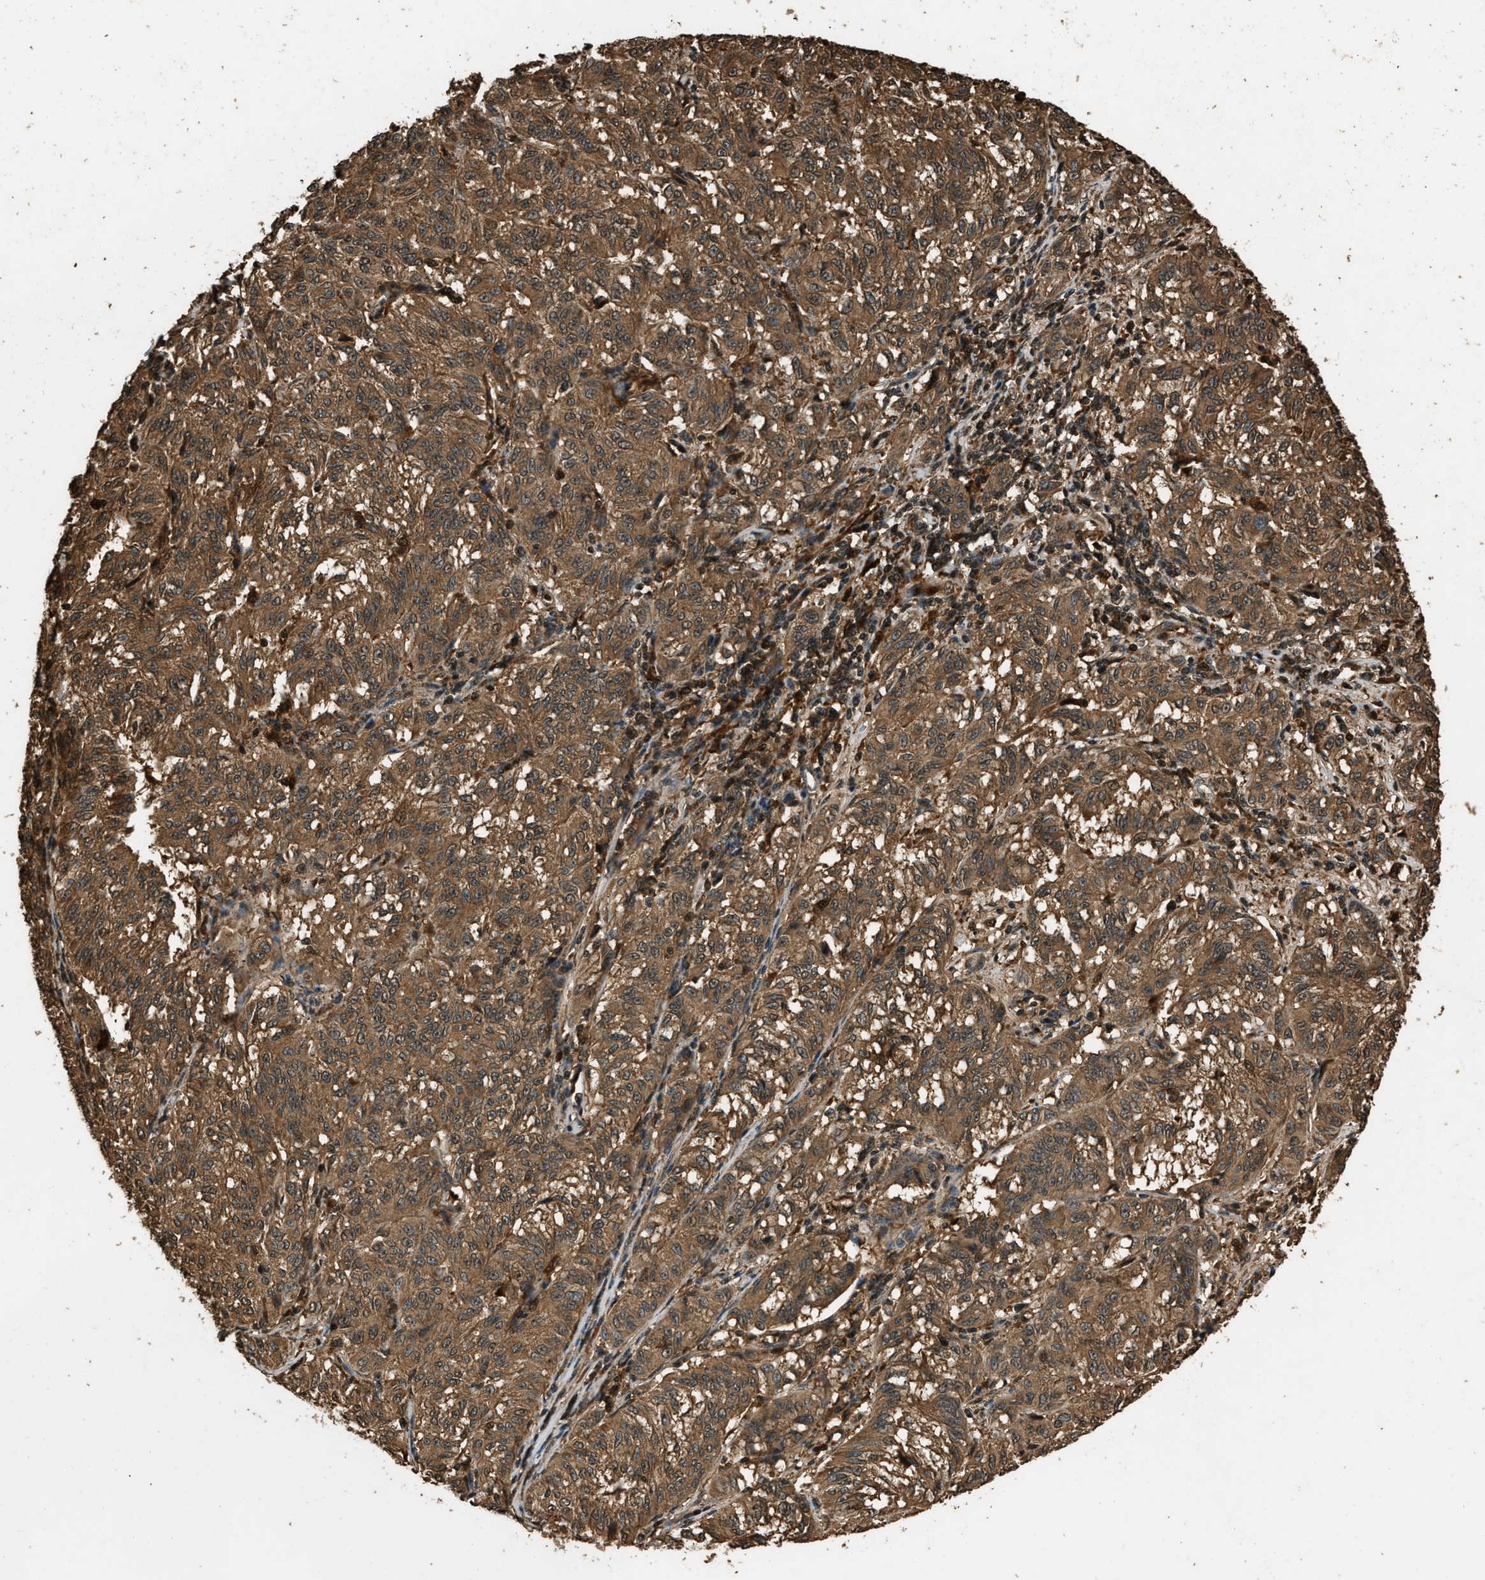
{"staining": {"intensity": "moderate", "quantity": ">75%", "location": "cytoplasmic/membranous"}, "tissue": "melanoma", "cell_type": "Tumor cells", "image_type": "cancer", "snomed": [{"axis": "morphology", "description": "Malignant melanoma, NOS"}, {"axis": "topography", "description": "Skin"}], "caption": "IHC of human malignant melanoma displays medium levels of moderate cytoplasmic/membranous expression in approximately >75% of tumor cells.", "gene": "RAP2A", "patient": {"sex": "female", "age": 72}}